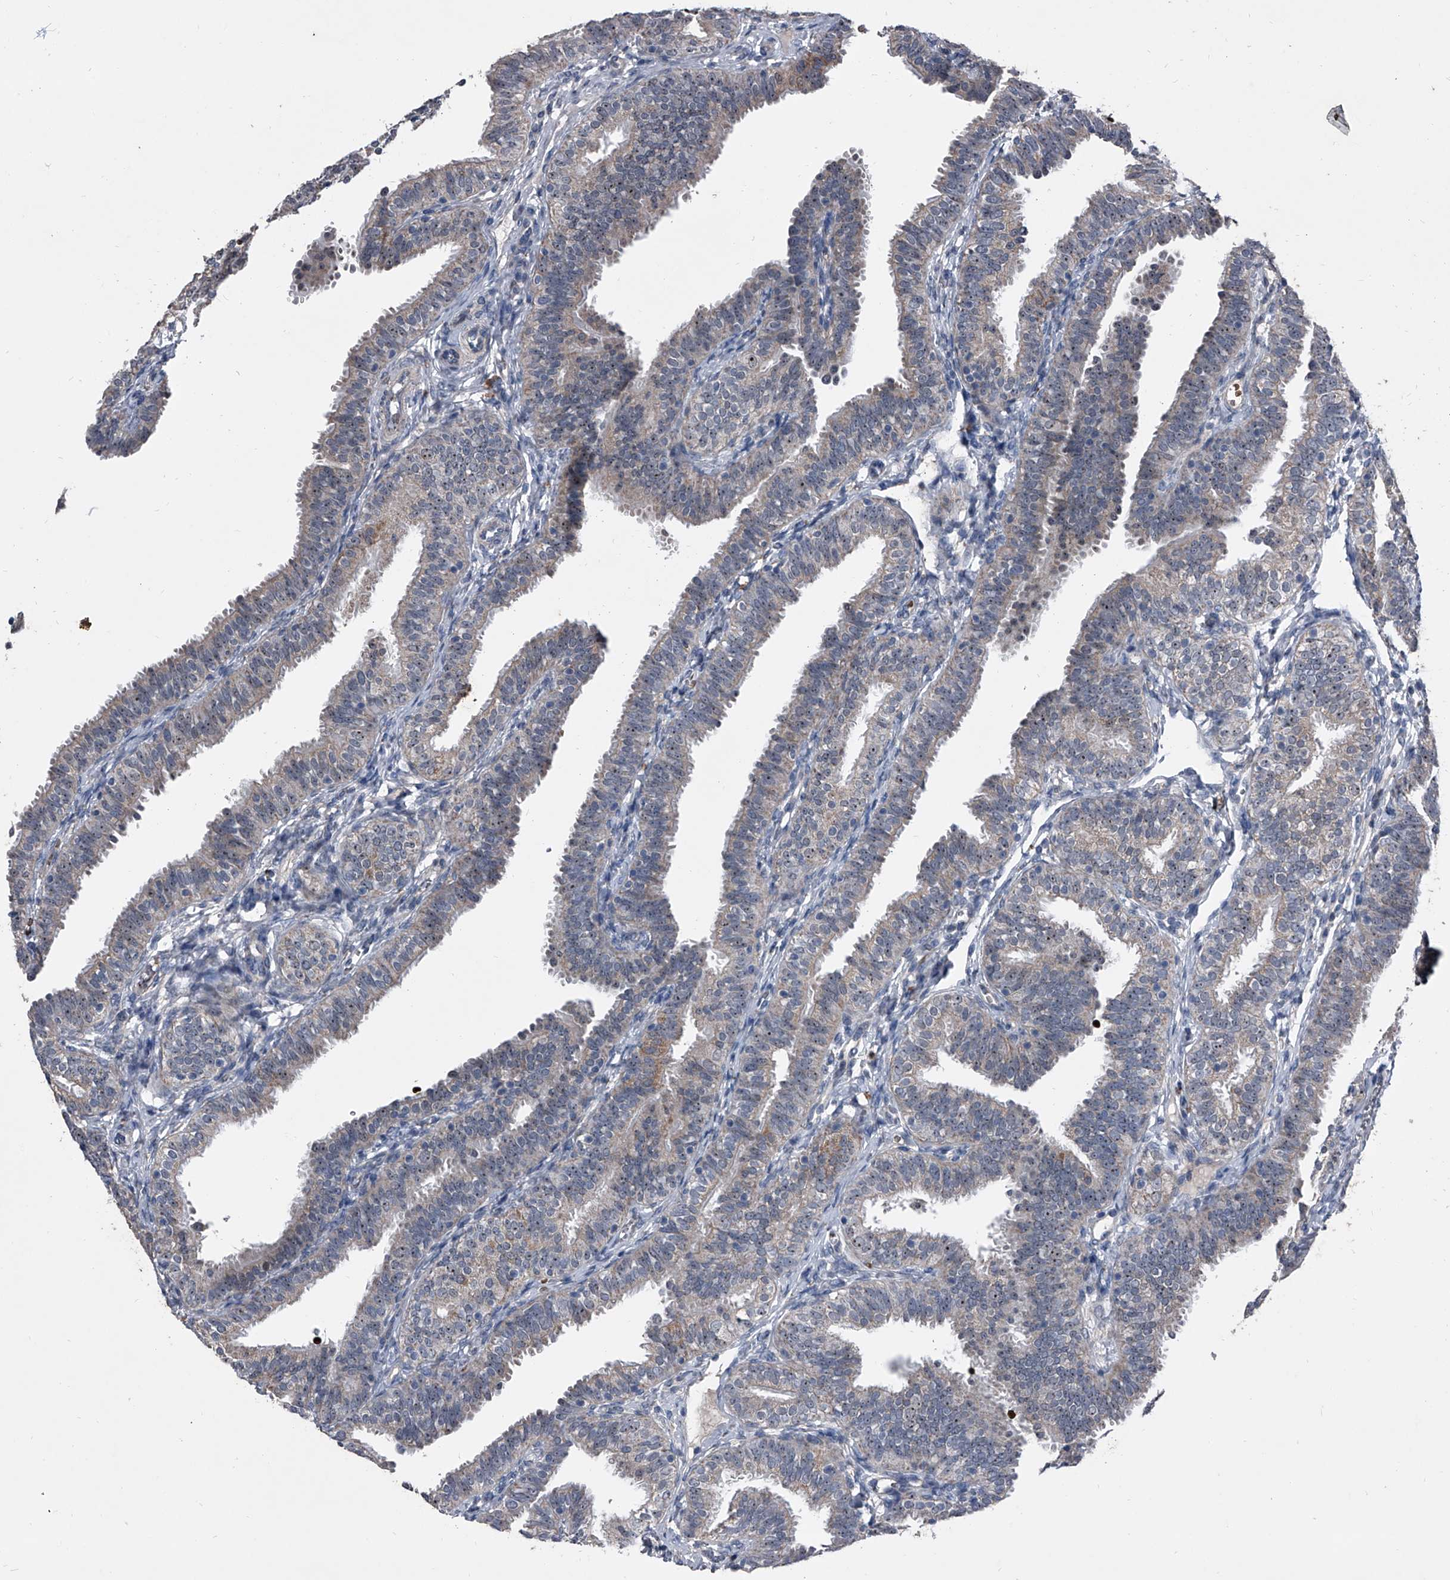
{"staining": {"intensity": "weak", "quantity": "<25%", "location": "cytoplasmic/membranous,nuclear"}, "tissue": "fallopian tube", "cell_type": "Glandular cells", "image_type": "normal", "snomed": [{"axis": "morphology", "description": "Normal tissue, NOS"}, {"axis": "topography", "description": "Fallopian tube"}], "caption": "Protein analysis of benign fallopian tube shows no significant expression in glandular cells.", "gene": "CEP85L", "patient": {"sex": "female", "age": 35}}